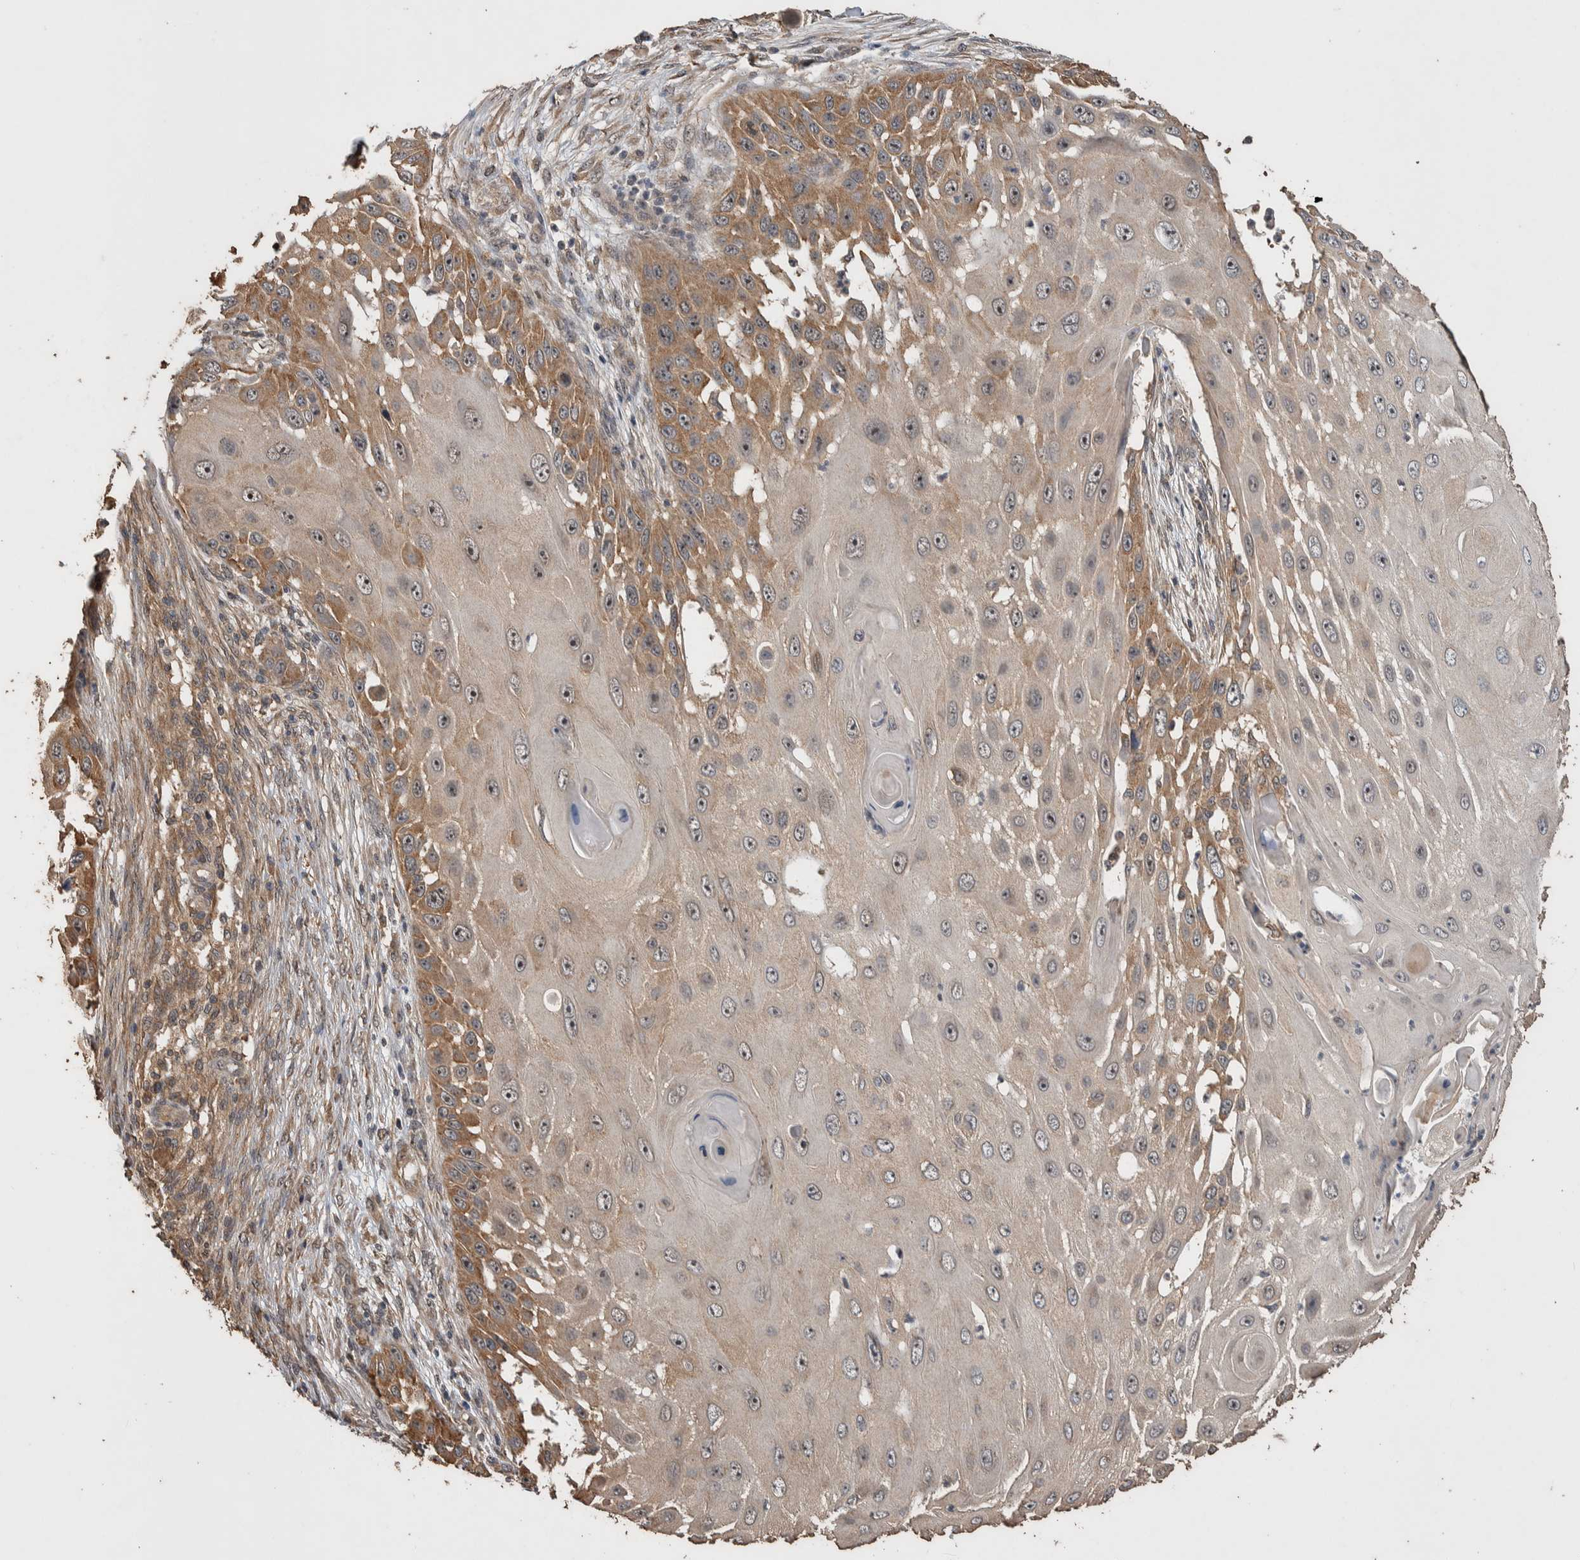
{"staining": {"intensity": "moderate", "quantity": ">75%", "location": "cytoplasmic/membranous,nuclear"}, "tissue": "skin cancer", "cell_type": "Tumor cells", "image_type": "cancer", "snomed": [{"axis": "morphology", "description": "Squamous cell carcinoma, NOS"}, {"axis": "topography", "description": "Skin"}], "caption": "The micrograph exhibits a brown stain indicating the presence of a protein in the cytoplasmic/membranous and nuclear of tumor cells in skin cancer (squamous cell carcinoma).", "gene": "DVL2", "patient": {"sex": "female", "age": 44}}